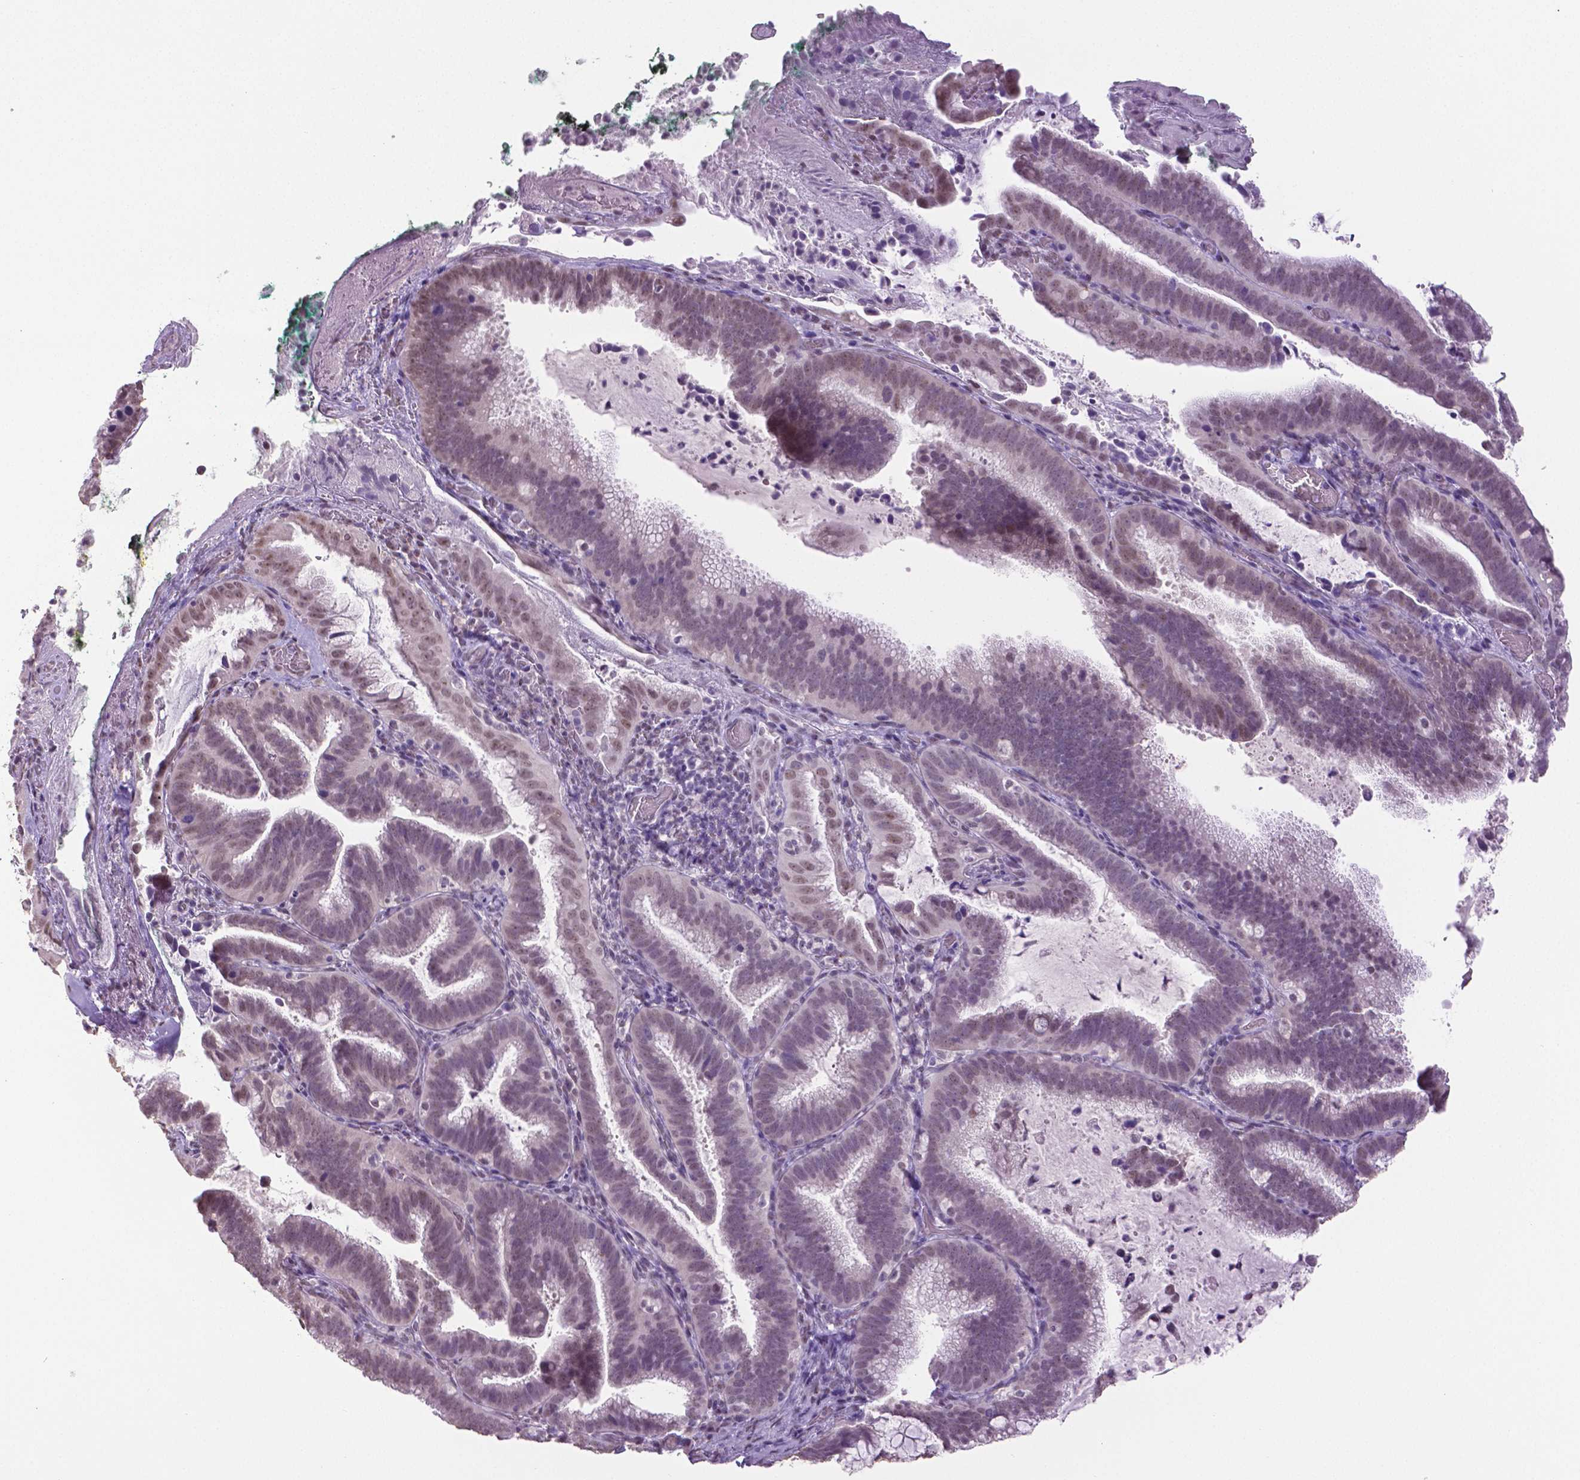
{"staining": {"intensity": "weak", "quantity": "25%-75%", "location": "nuclear"}, "tissue": "cervical cancer", "cell_type": "Tumor cells", "image_type": "cancer", "snomed": [{"axis": "morphology", "description": "Adenocarcinoma, NOS"}, {"axis": "topography", "description": "Cervix"}], "caption": "An immunohistochemistry (IHC) image of neoplastic tissue is shown. Protein staining in brown labels weak nuclear positivity in cervical cancer (adenocarcinoma) within tumor cells.", "gene": "IGF2BP1", "patient": {"sex": "female", "age": 61}}